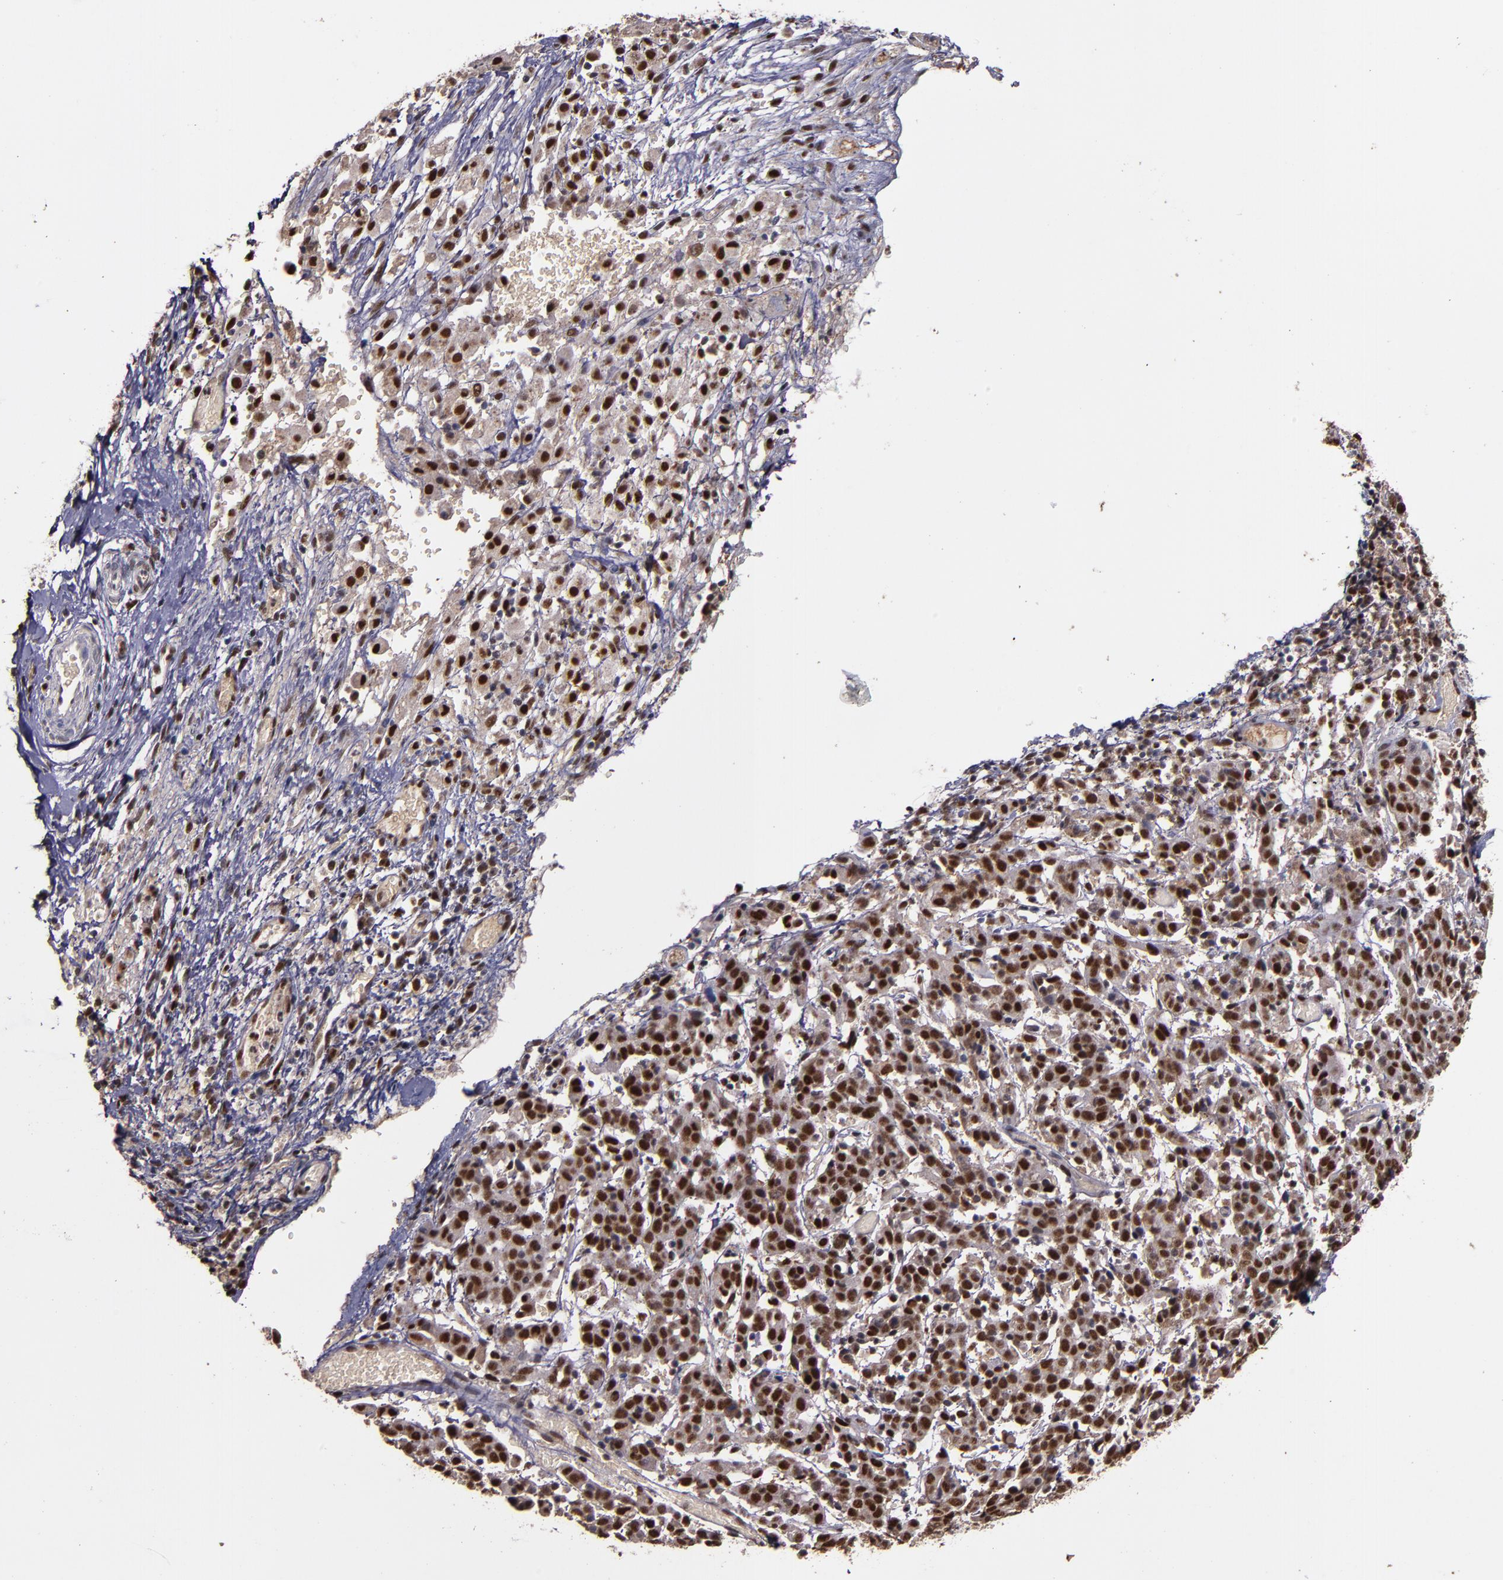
{"staining": {"intensity": "strong", "quantity": ">75%", "location": "nuclear"}, "tissue": "cervical cancer", "cell_type": "Tumor cells", "image_type": "cancer", "snomed": [{"axis": "morphology", "description": "Normal tissue, NOS"}, {"axis": "morphology", "description": "Squamous cell carcinoma, NOS"}, {"axis": "topography", "description": "Cervix"}], "caption": "A histopathology image of human cervical cancer stained for a protein displays strong nuclear brown staining in tumor cells.", "gene": "CHEK2", "patient": {"sex": "female", "age": 67}}